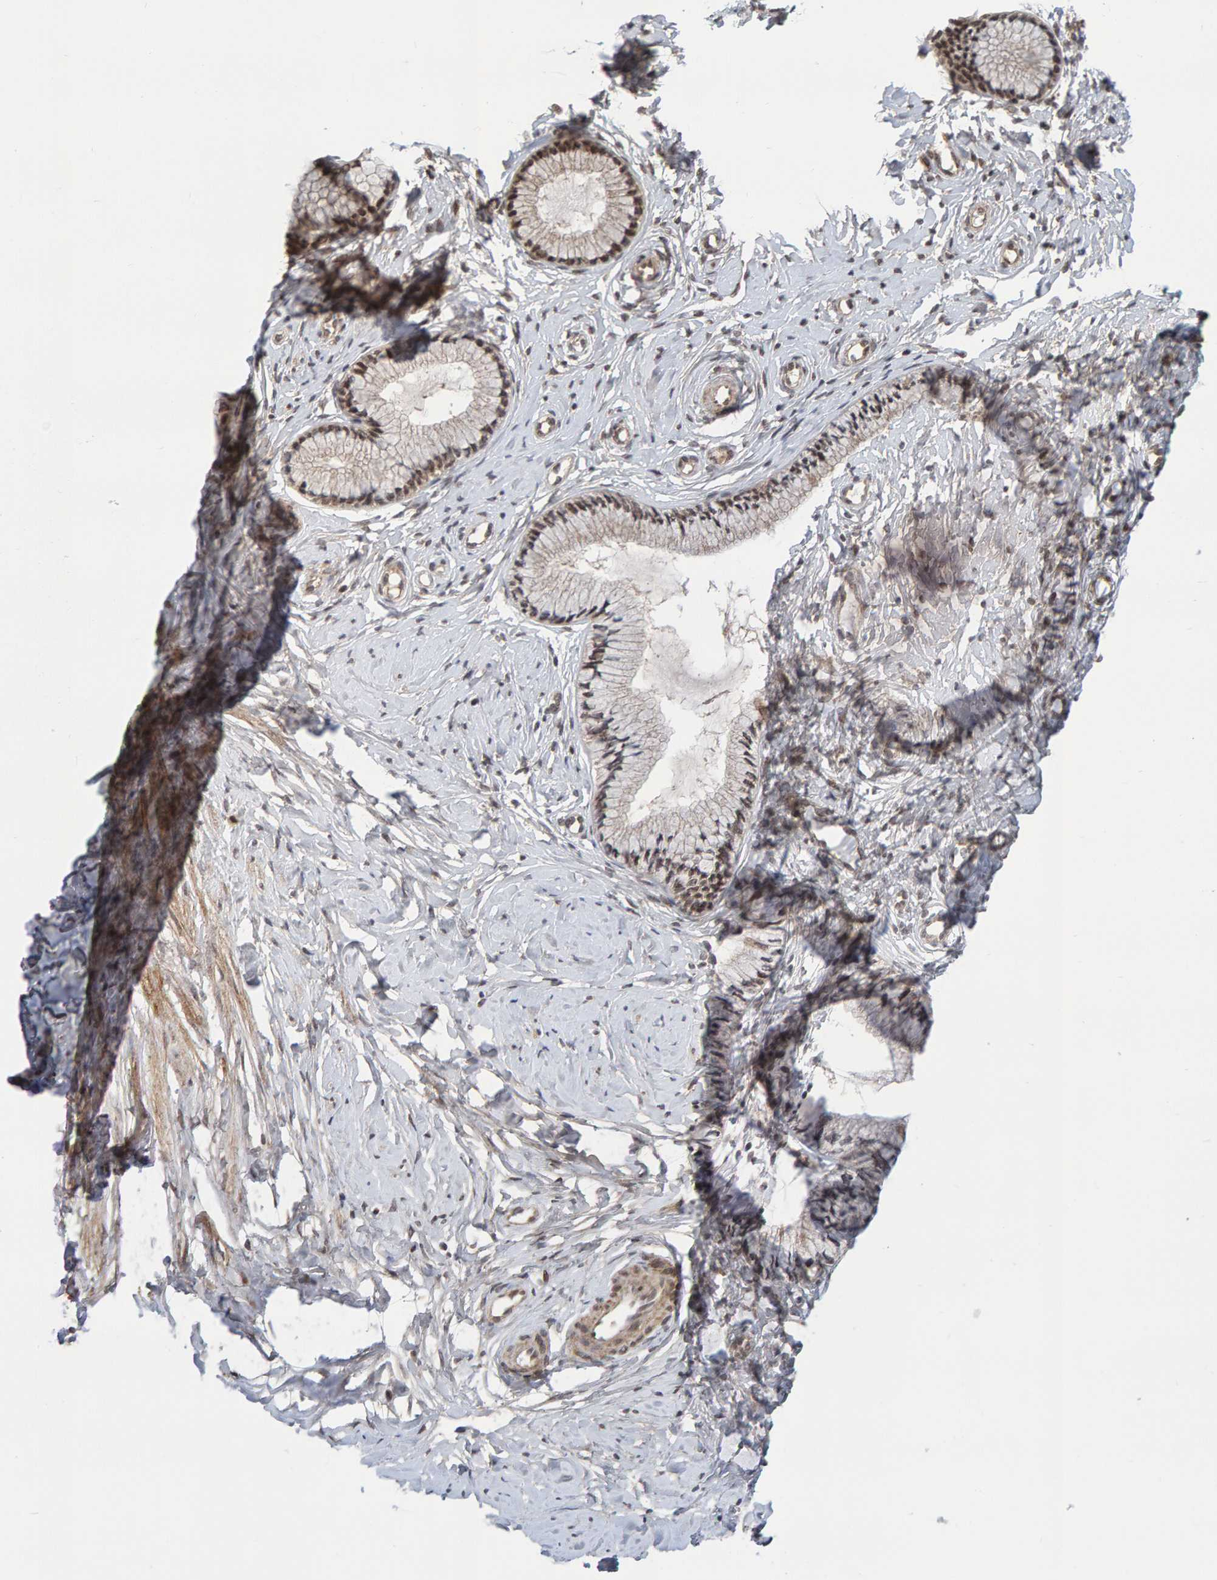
{"staining": {"intensity": "moderate", "quantity": "25%-75%", "location": "cytoplasmic/membranous,nuclear"}, "tissue": "cervix", "cell_type": "Glandular cells", "image_type": "normal", "snomed": [{"axis": "morphology", "description": "Normal tissue, NOS"}, {"axis": "topography", "description": "Cervix"}], "caption": "Protein staining reveals moderate cytoplasmic/membranous,nuclear expression in approximately 25%-75% of glandular cells in benign cervix.", "gene": "CDH2", "patient": {"sex": "female", "age": 46}}